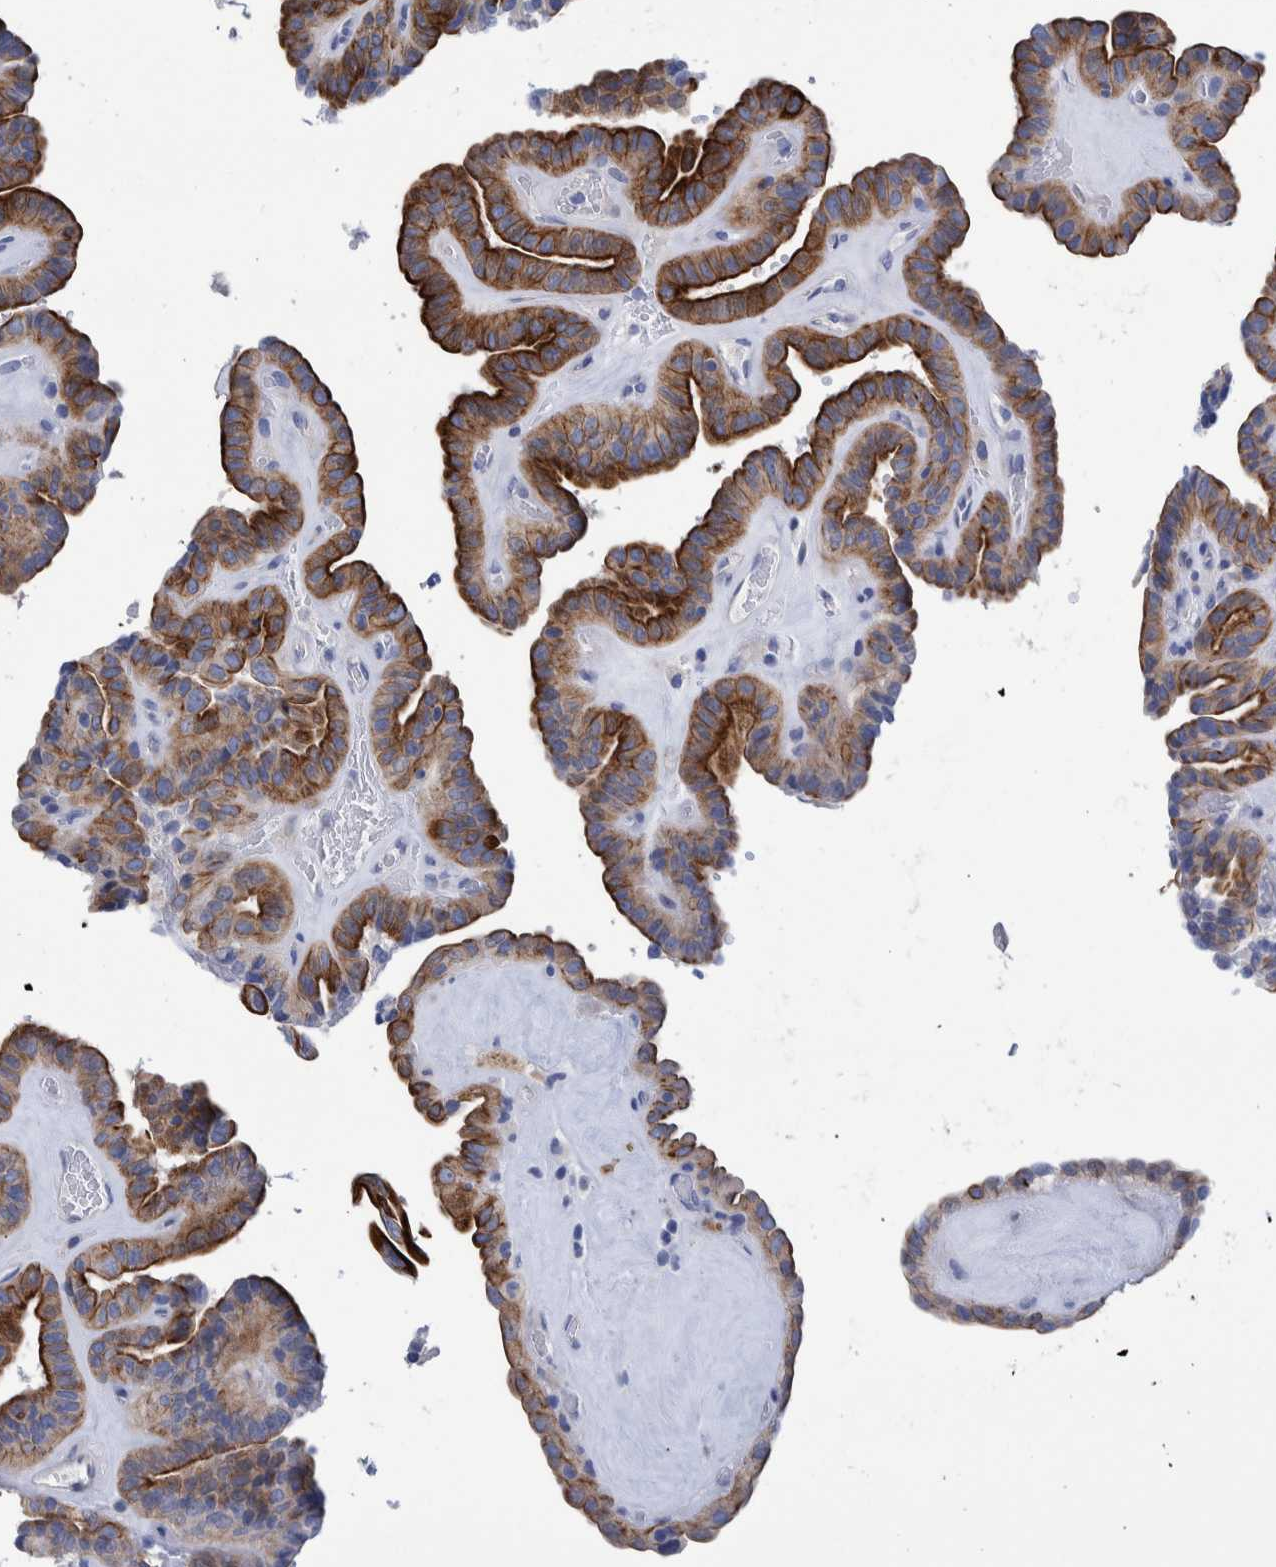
{"staining": {"intensity": "strong", "quantity": ">75%", "location": "cytoplasmic/membranous"}, "tissue": "thyroid cancer", "cell_type": "Tumor cells", "image_type": "cancer", "snomed": [{"axis": "morphology", "description": "Papillary adenocarcinoma, NOS"}, {"axis": "topography", "description": "Thyroid gland"}], "caption": "An immunohistochemistry (IHC) image of neoplastic tissue is shown. Protein staining in brown highlights strong cytoplasmic/membranous positivity in thyroid papillary adenocarcinoma within tumor cells. Nuclei are stained in blue.", "gene": "MKS1", "patient": {"sex": "male", "age": 77}}